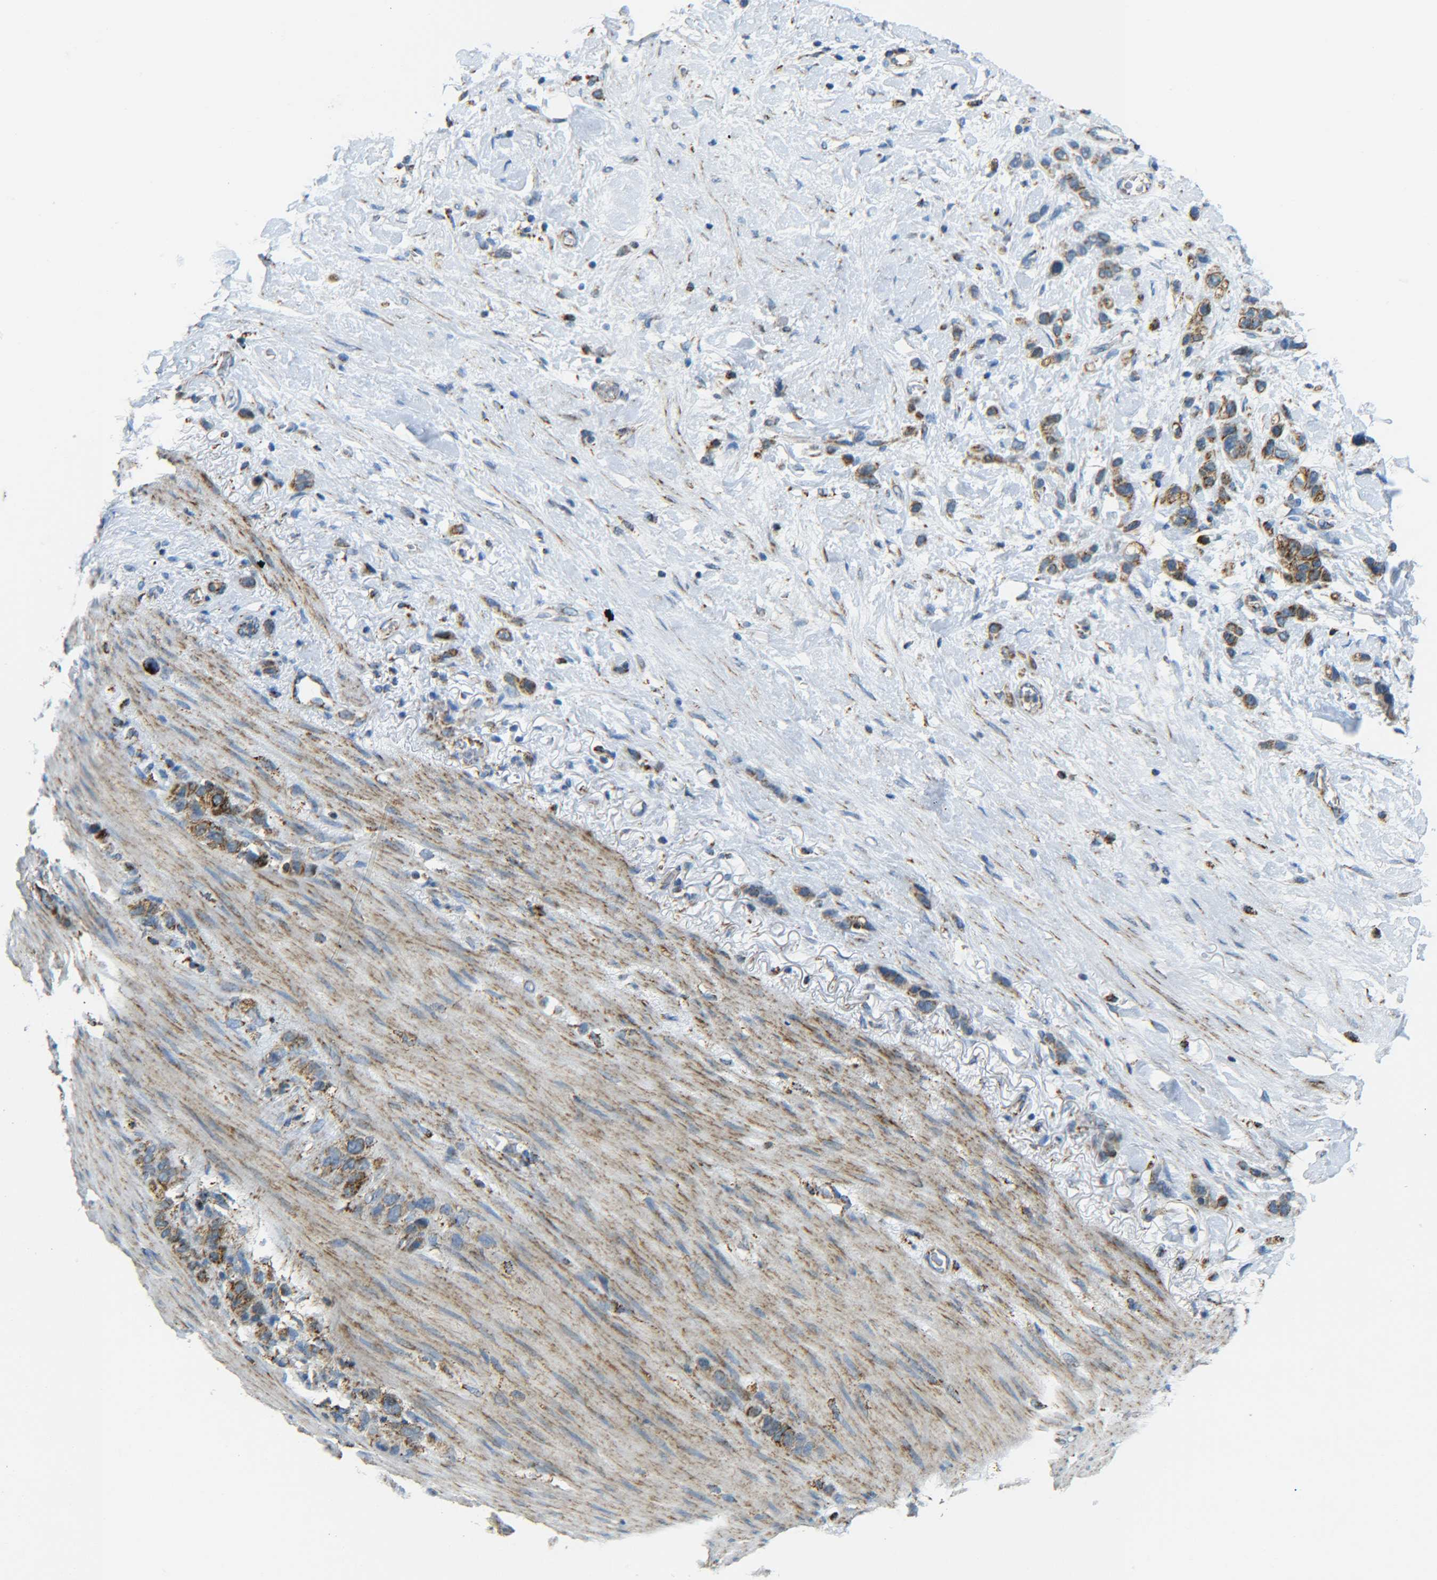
{"staining": {"intensity": "moderate", "quantity": ">75%", "location": "cytoplasmic/membranous"}, "tissue": "stomach cancer", "cell_type": "Tumor cells", "image_type": "cancer", "snomed": [{"axis": "morphology", "description": "Adenocarcinoma, NOS"}, {"axis": "morphology", "description": "Adenocarcinoma, High grade"}, {"axis": "topography", "description": "Stomach, upper"}, {"axis": "topography", "description": "Stomach, lower"}], "caption": "Brown immunohistochemical staining in human stomach adenocarcinoma exhibits moderate cytoplasmic/membranous expression in about >75% of tumor cells.", "gene": "CYB5R1", "patient": {"sex": "female", "age": 65}}